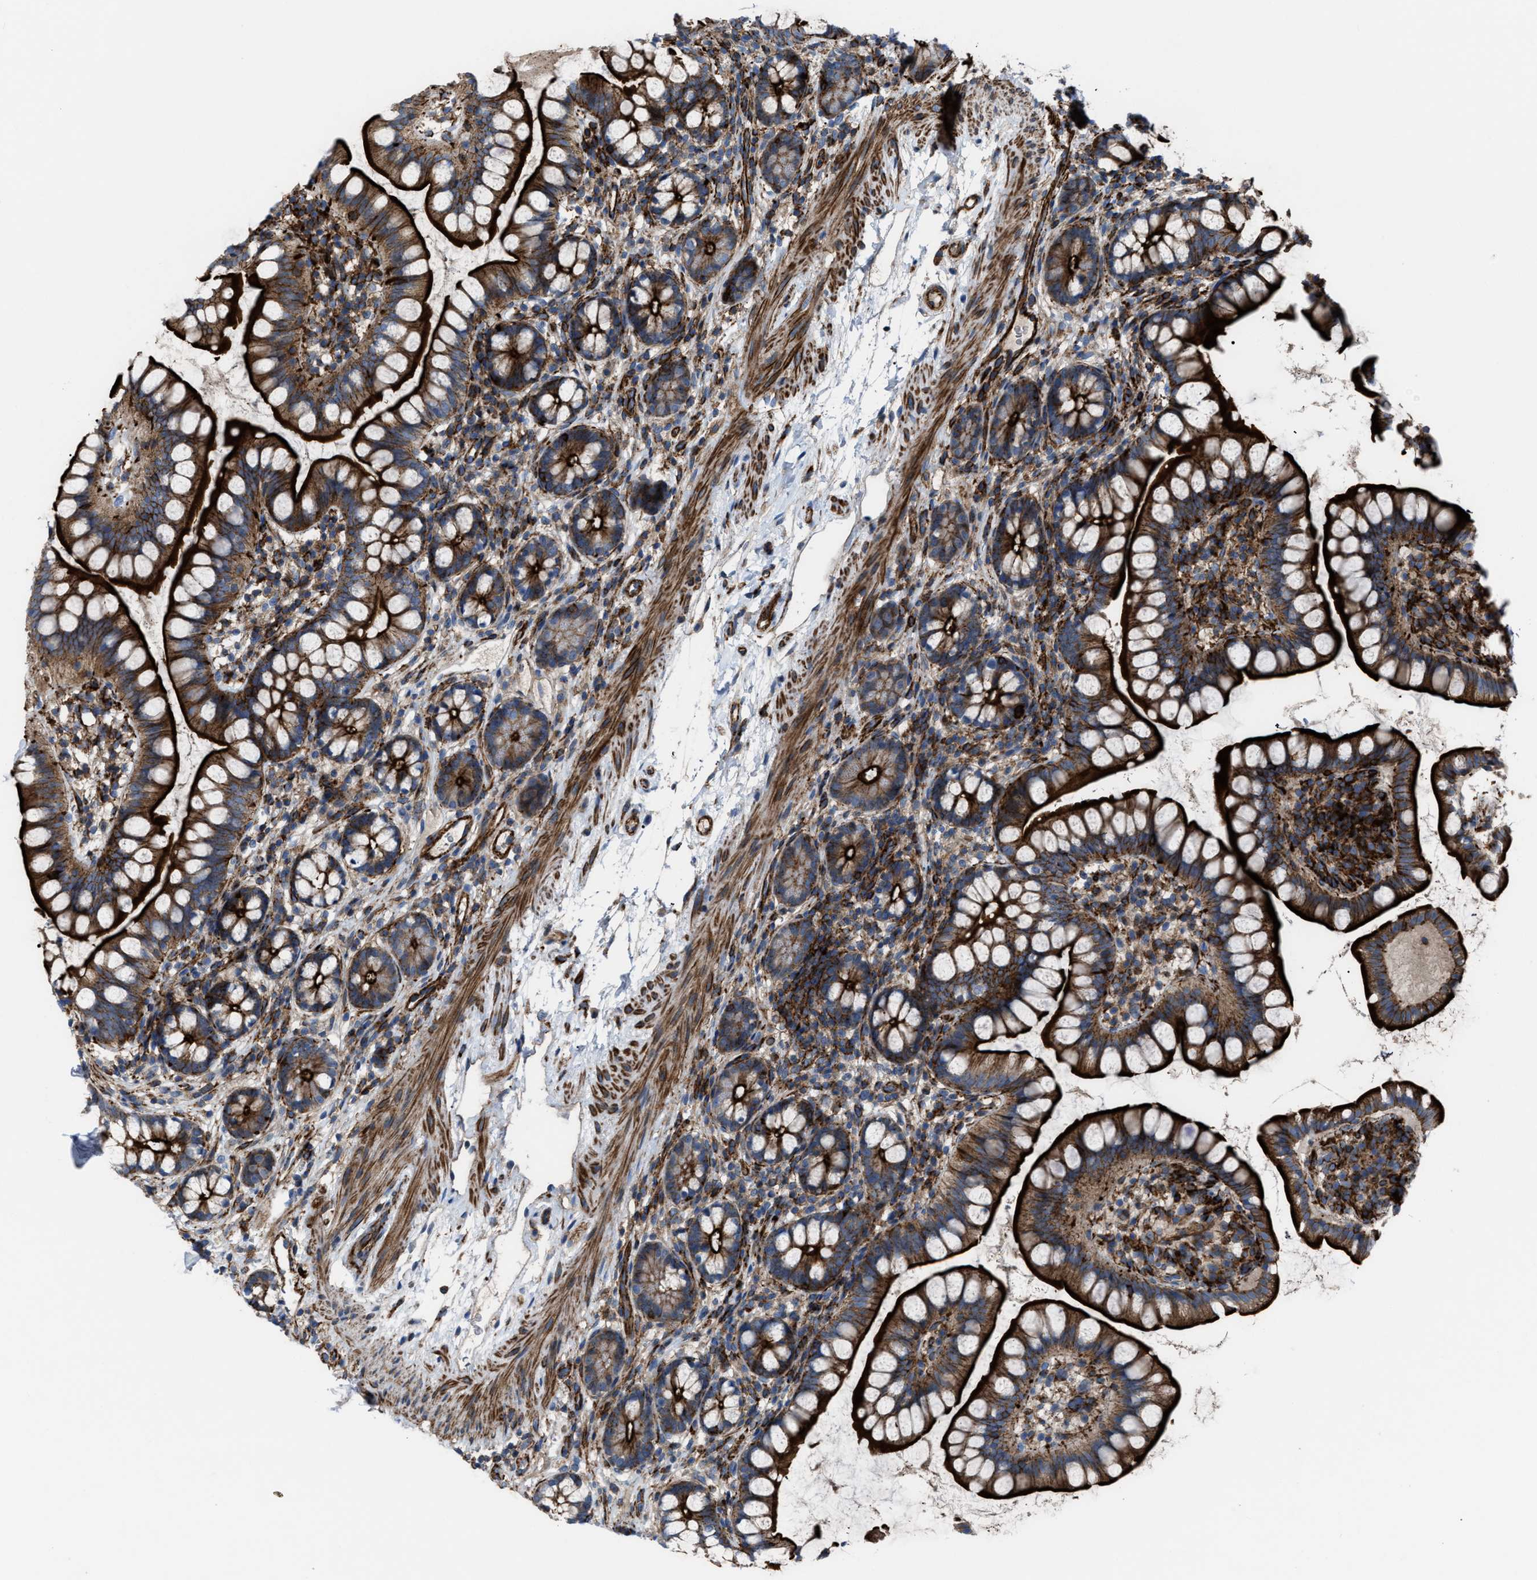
{"staining": {"intensity": "strong", "quantity": ">75%", "location": "cytoplasmic/membranous"}, "tissue": "small intestine", "cell_type": "Glandular cells", "image_type": "normal", "snomed": [{"axis": "morphology", "description": "Normal tissue, NOS"}, {"axis": "topography", "description": "Small intestine"}], "caption": "A high amount of strong cytoplasmic/membranous expression is present in approximately >75% of glandular cells in unremarkable small intestine.", "gene": "AGPAT2", "patient": {"sex": "female", "age": 84}}